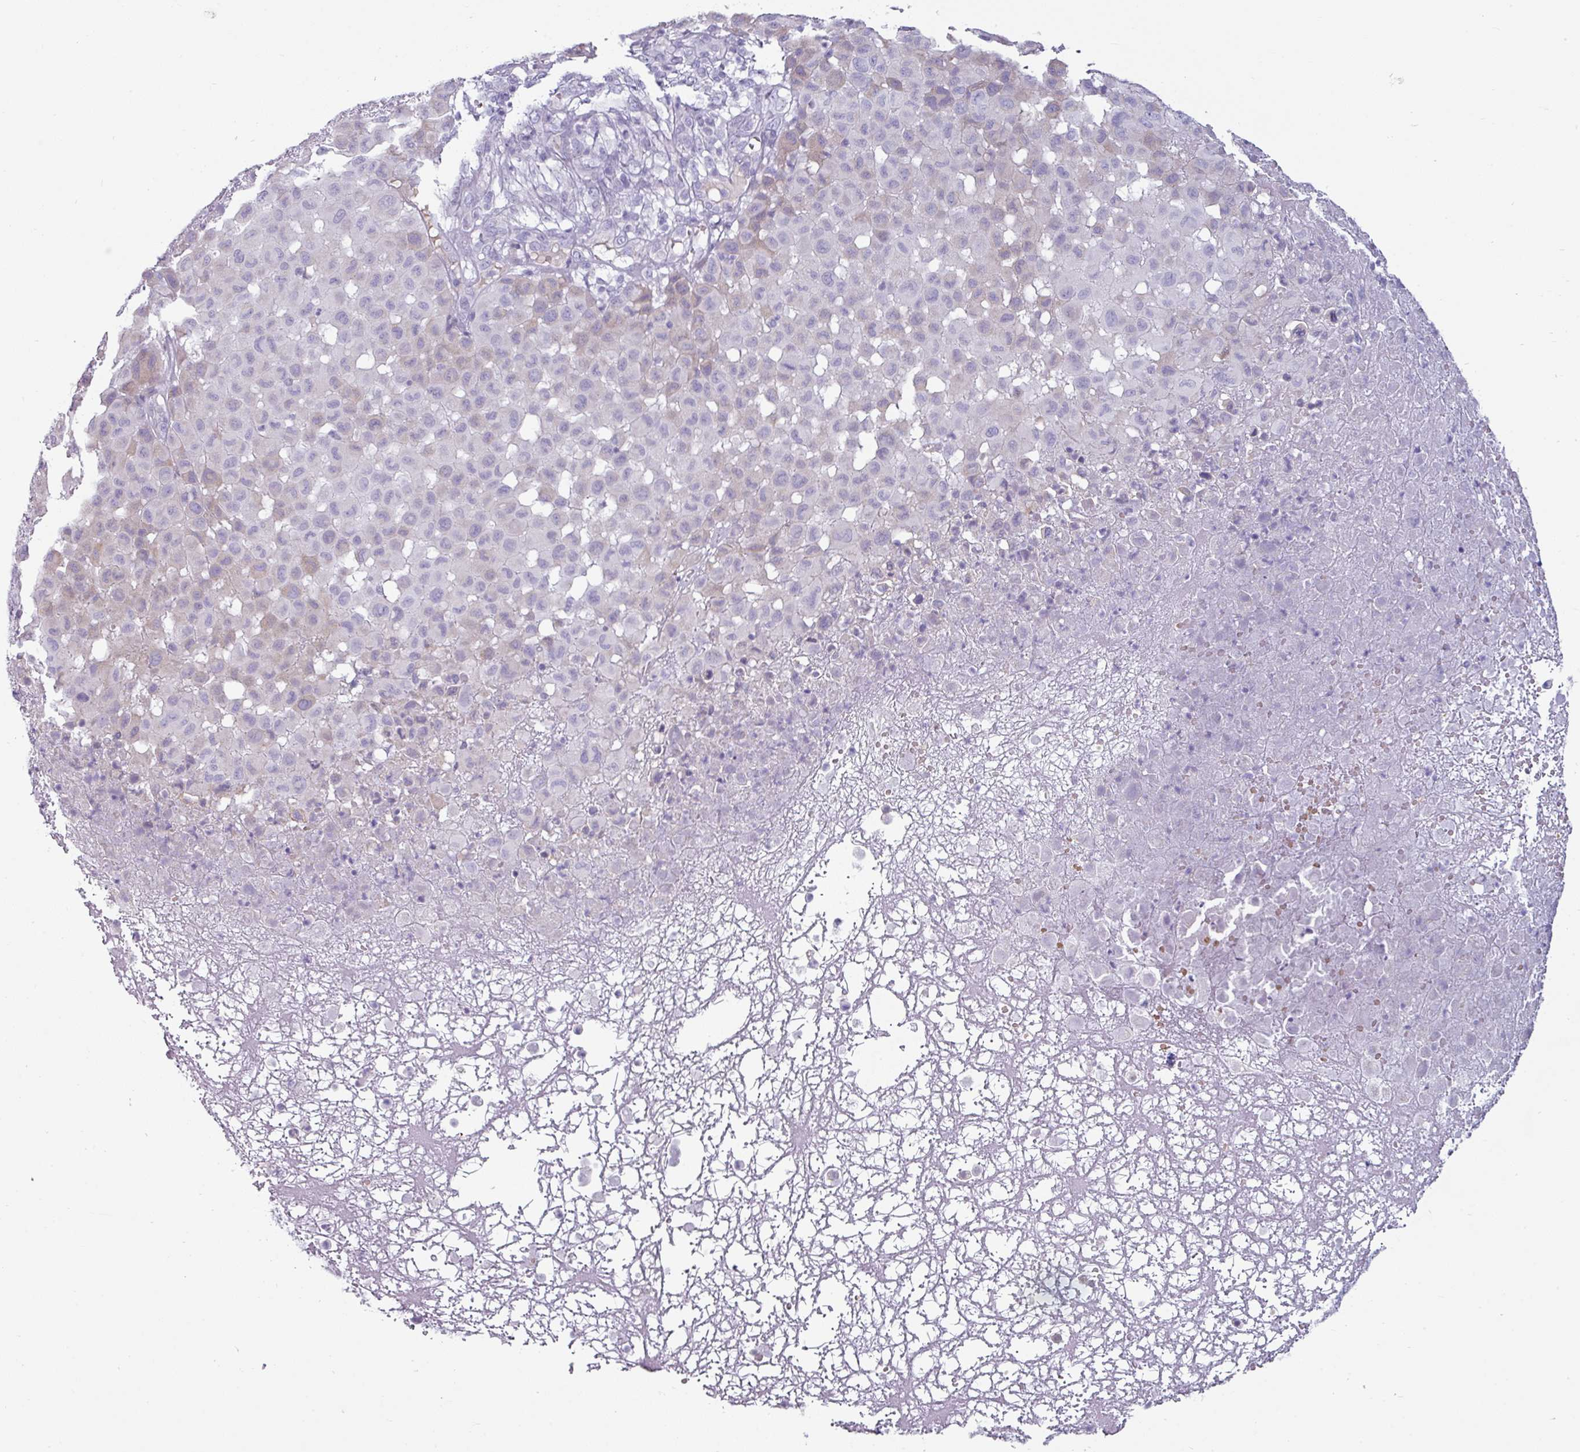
{"staining": {"intensity": "weak", "quantity": "<25%", "location": "cytoplasmic/membranous"}, "tissue": "melanoma", "cell_type": "Tumor cells", "image_type": "cancer", "snomed": [{"axis": "morphology", "description": "Malignant melanoma, NOS"}, {"axis": "topography", "description": "Skin"}], "caption": "The photomicrograph displays no staining of tumor cells in melanoma.", "gene": "CLCA1", "patient": {"sex": "male", "age": 73}}